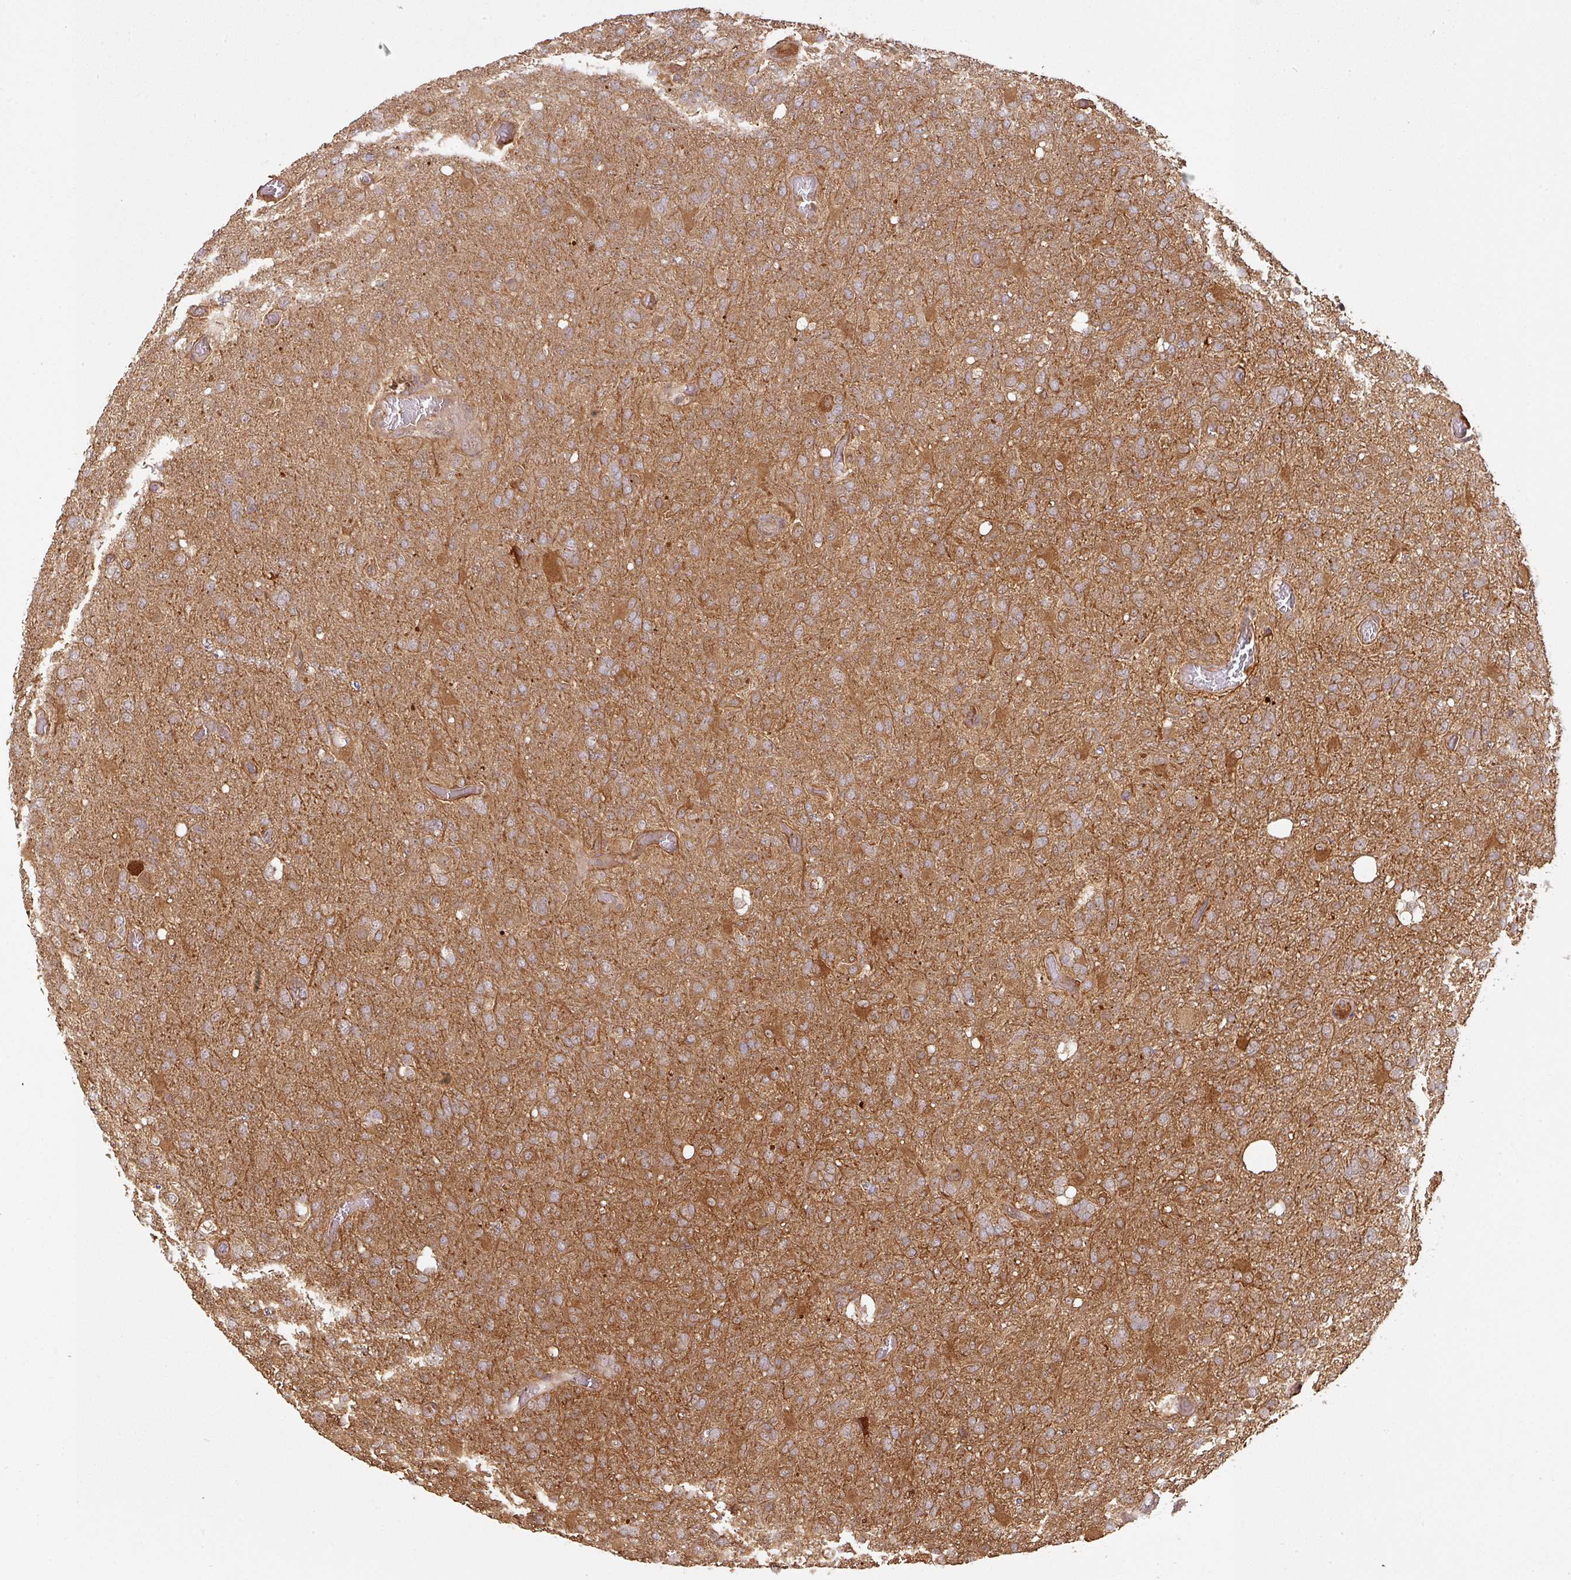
{"staining": {"intensity": "moderate", "quantity": ">75%", "location": "cytoplasmic/membranous"}, "tissue": "glioma", "cell_type": "Tumor cells", "image_type": "cancer", "snomed": [{"axis": "morphology", "description": "Glioma, malignant, High grade"}, {"axis": "topography", "description": "Brain"}], "caption": "There is medium levels of moderate cytoplasmic/membranous staining in tumor cells of high-grade glioma (malignant), as demonstrated by immunohistochemical staining (brown color).", "gene": "ZNF322", "patient": {"sex": "female", "age": 74}}